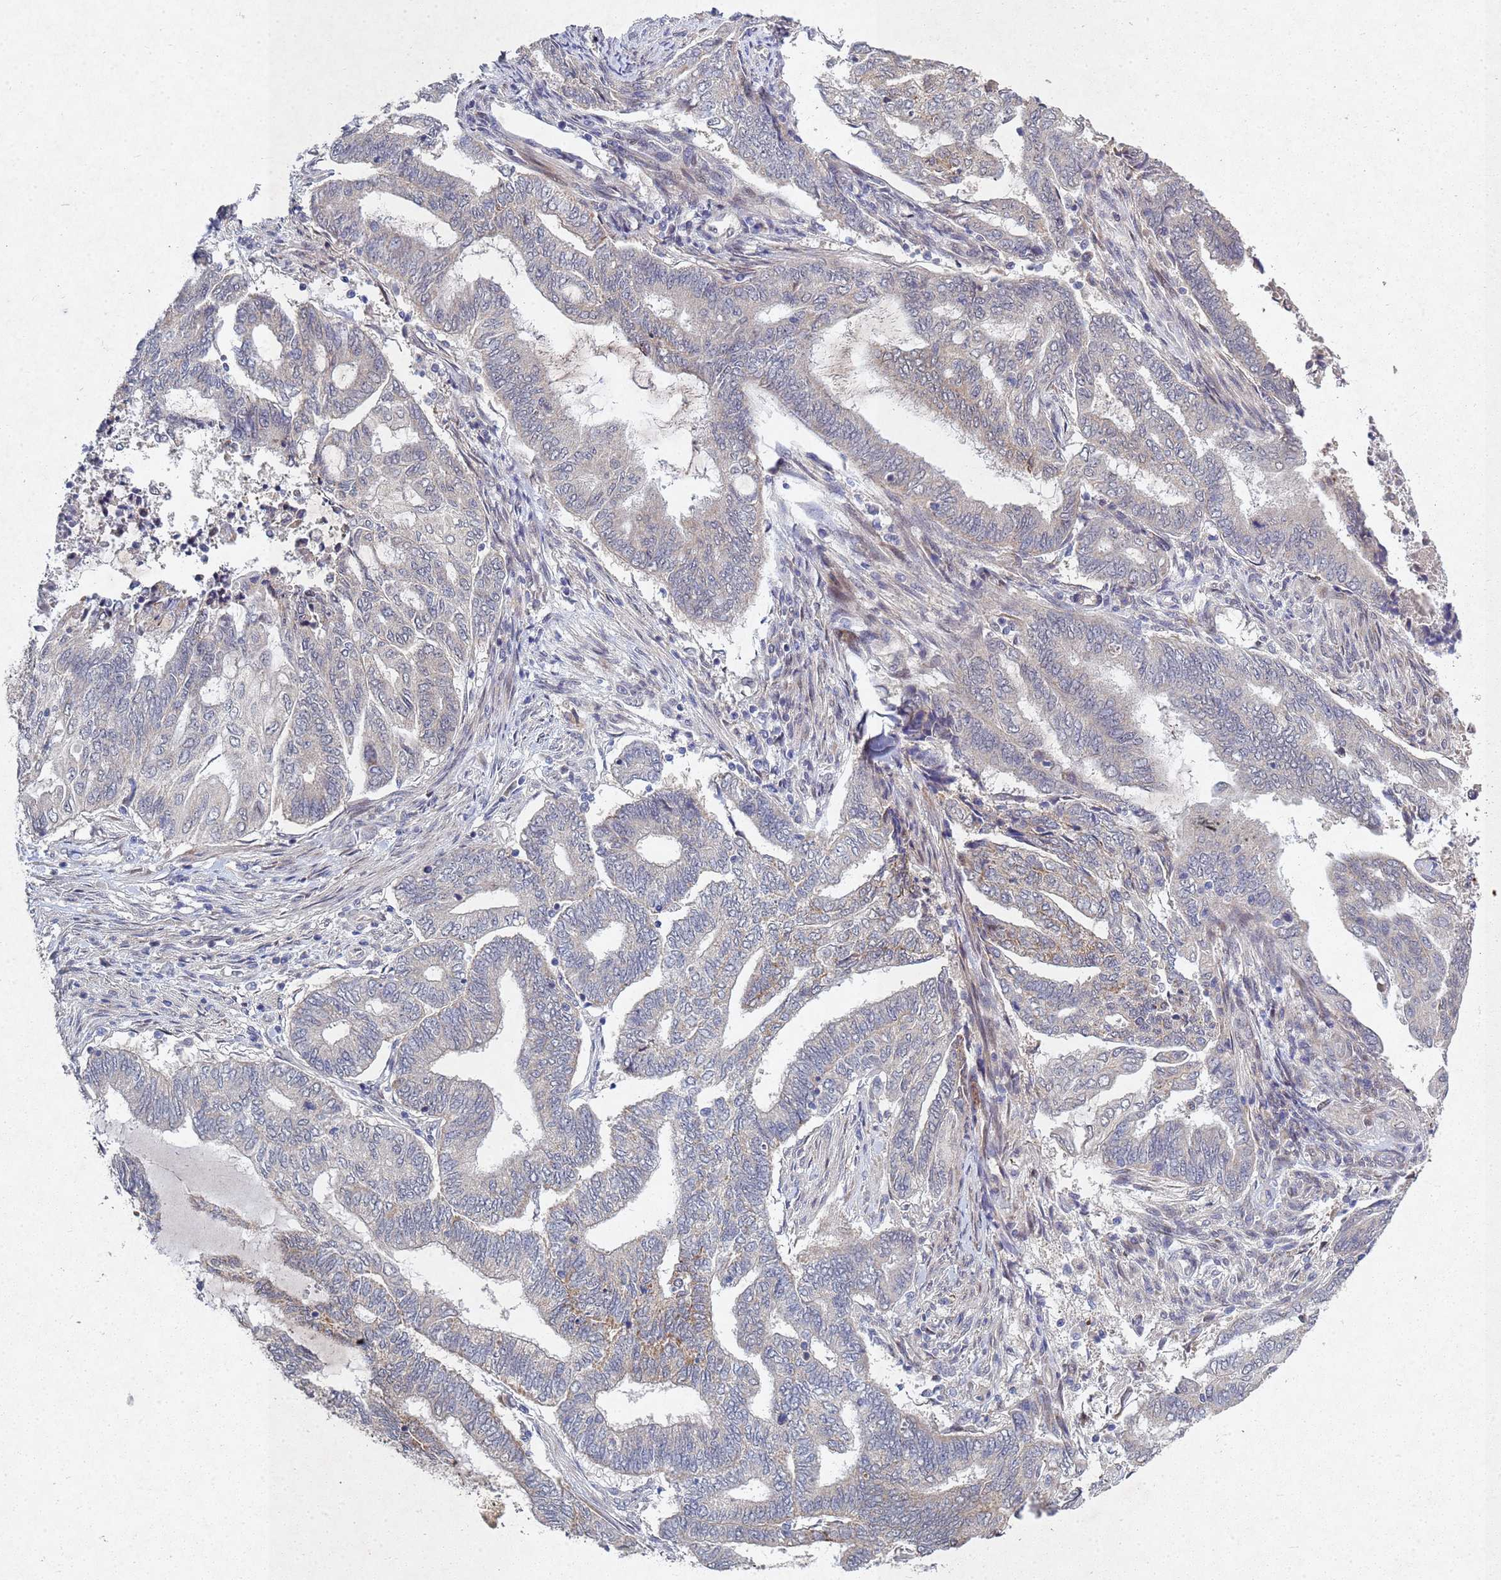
{"staining": {"intensity": "weak", "quantity": "<25%", "location": "cytoplasmic/membranous"}, "tissue": "endometrial cancer", "cell_type": "Tumor cells", "image_type": "cancer", "snomed": [{"axis": "morphology", "description": "Adenocarcinoma, NOS"}, {"axis": "topography", "description": "Uterus"}, {"axis": "topography", "description": "Endometrium"}], "caption": "Human endometrial cancer (adenocarcinoma) stained for a protein using immunohistochemistry (IHC) exhibits no expression in tumor cells.", "gene": "TNPO2", "patient": {"sex": "female", "age": 70}}